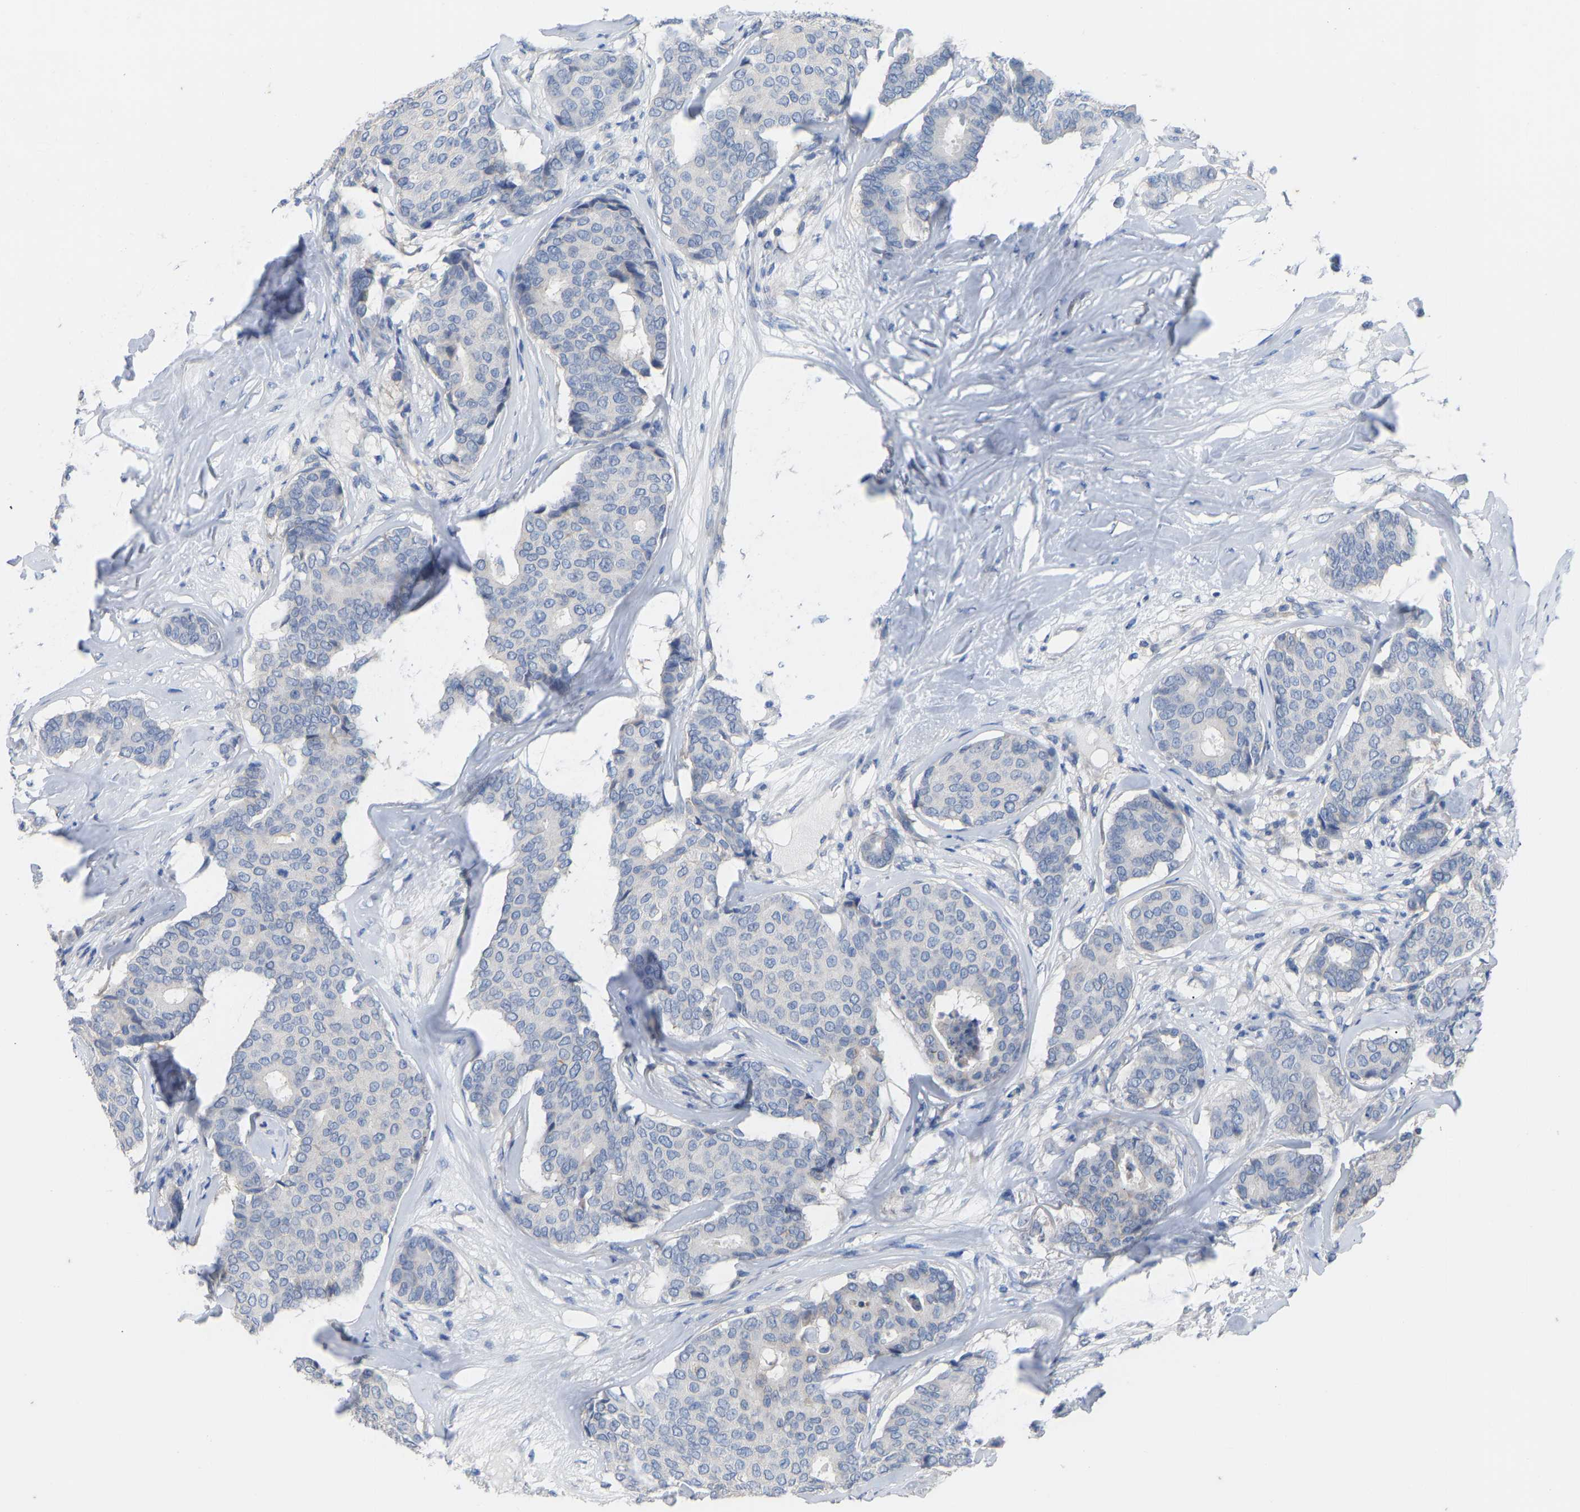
{"staining": {"intensity": "negative", "quantity": "none", "location": "none"}, "tissue": "breast cancer", "cell_type": "Tumor cells", "image_type": "cancer", "snomed": [{"axis": "morphology", "description": "Duct carcinoma"}, {"axis": "topography", "description": "Breast"}], "caption": "Breast intraductal carcinoma was stained to show a protein in brown. There is no significant expression in tumor cells. (IHC, brightfield microscopy, high magnification).", "gene": "OLIG2", "patient": {"sex": "female", "age": 75}}